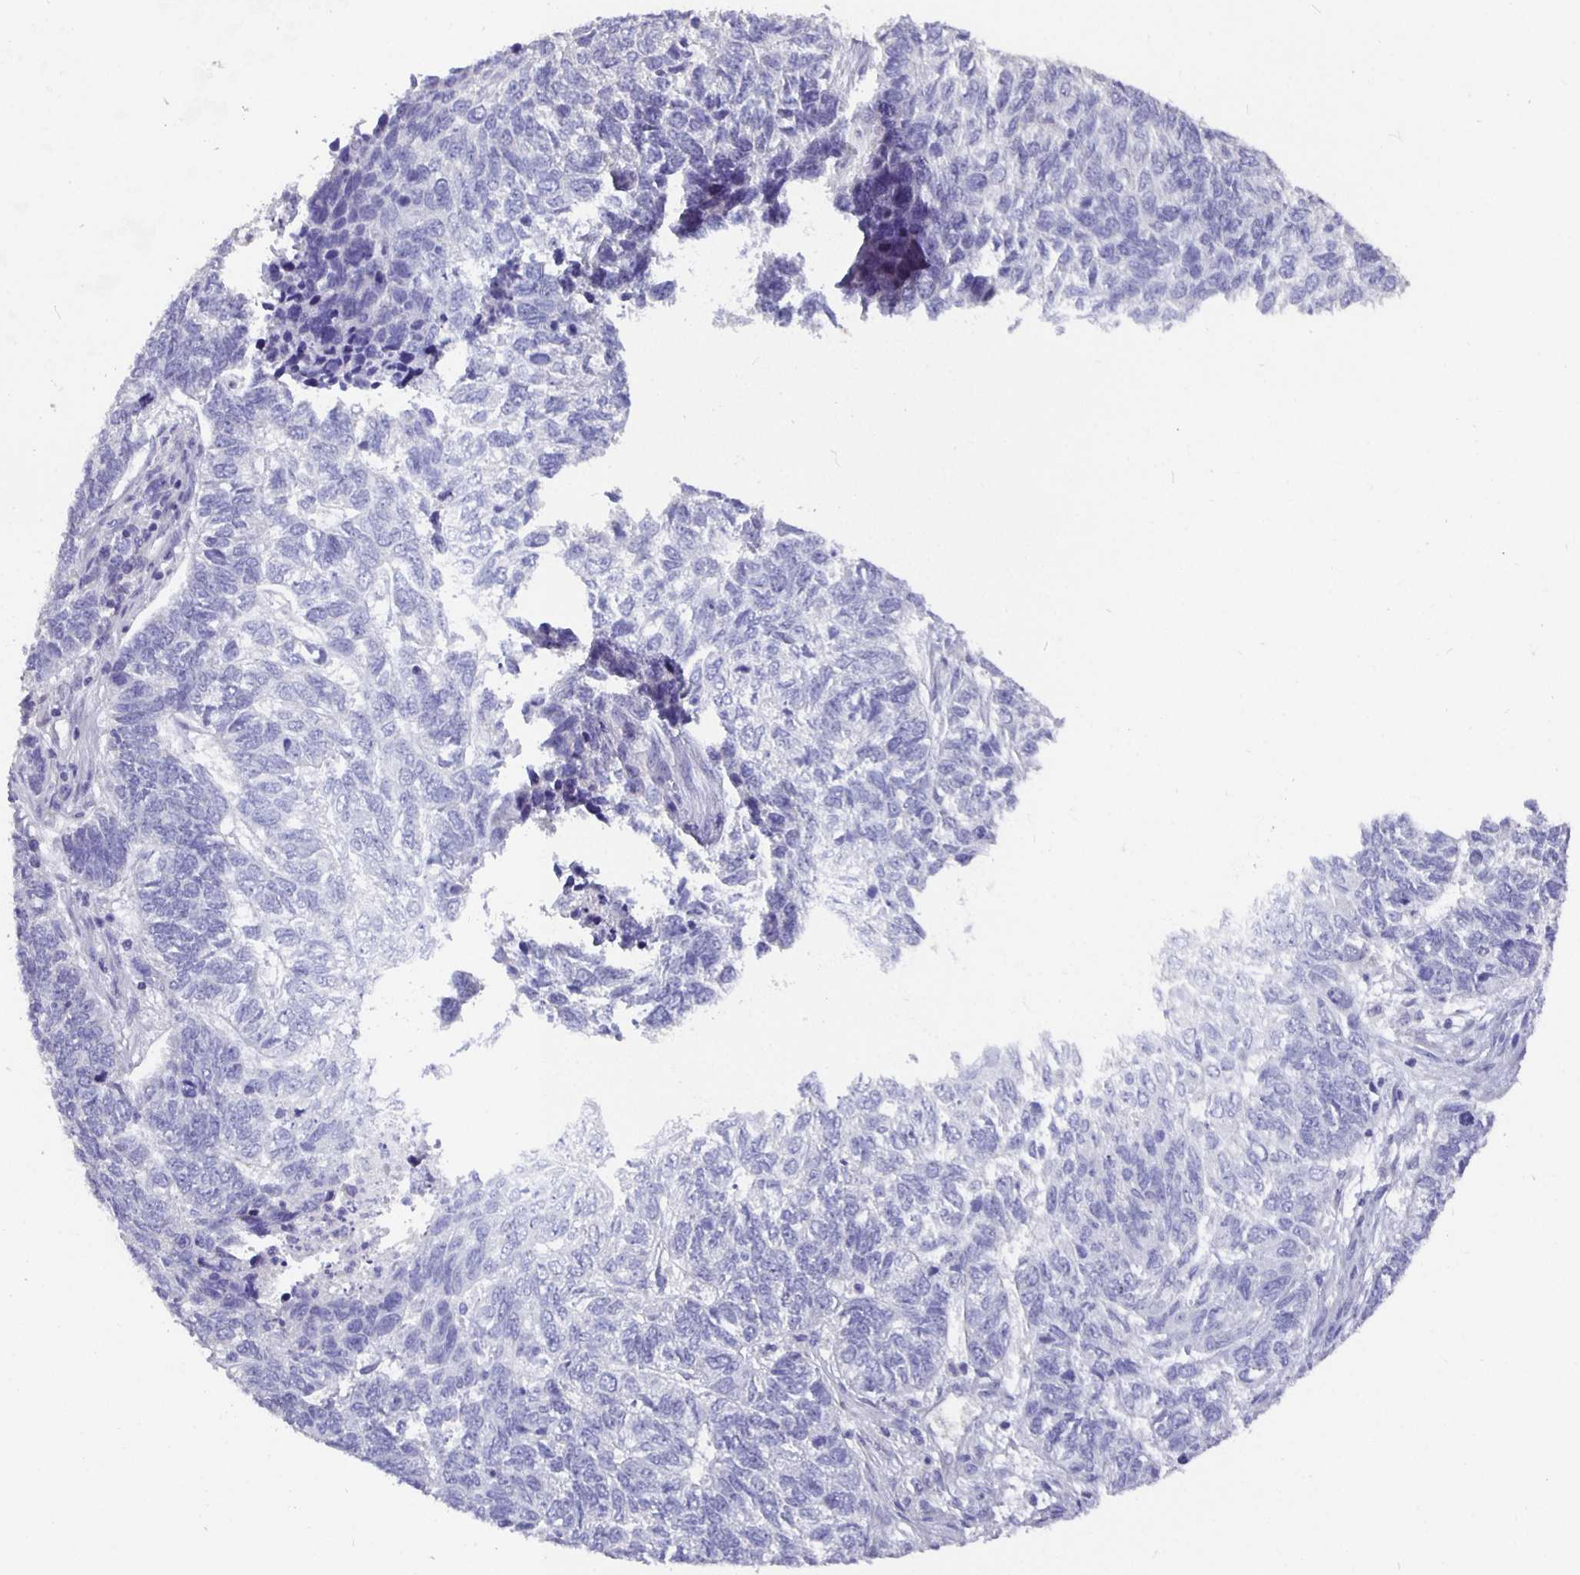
{"staining": {"intensity": "negative", "quantity": "none", "location": "none"}, "tissue": "skin cancer", "cell_type": "Tumor cells", "image_type": "cancer", "snomed": [{"axis": "morphology", "description": "Basal cell carcinoma"}, {"axis": "topography", "description": "Skin"}], "caption": "Immunohistochemical staining of human basal cell carcinoma (skin) exhibits no significant expression in tumor cells.", "gene": "CFAP74", "patient": {"sex": "female", "age": 65}}